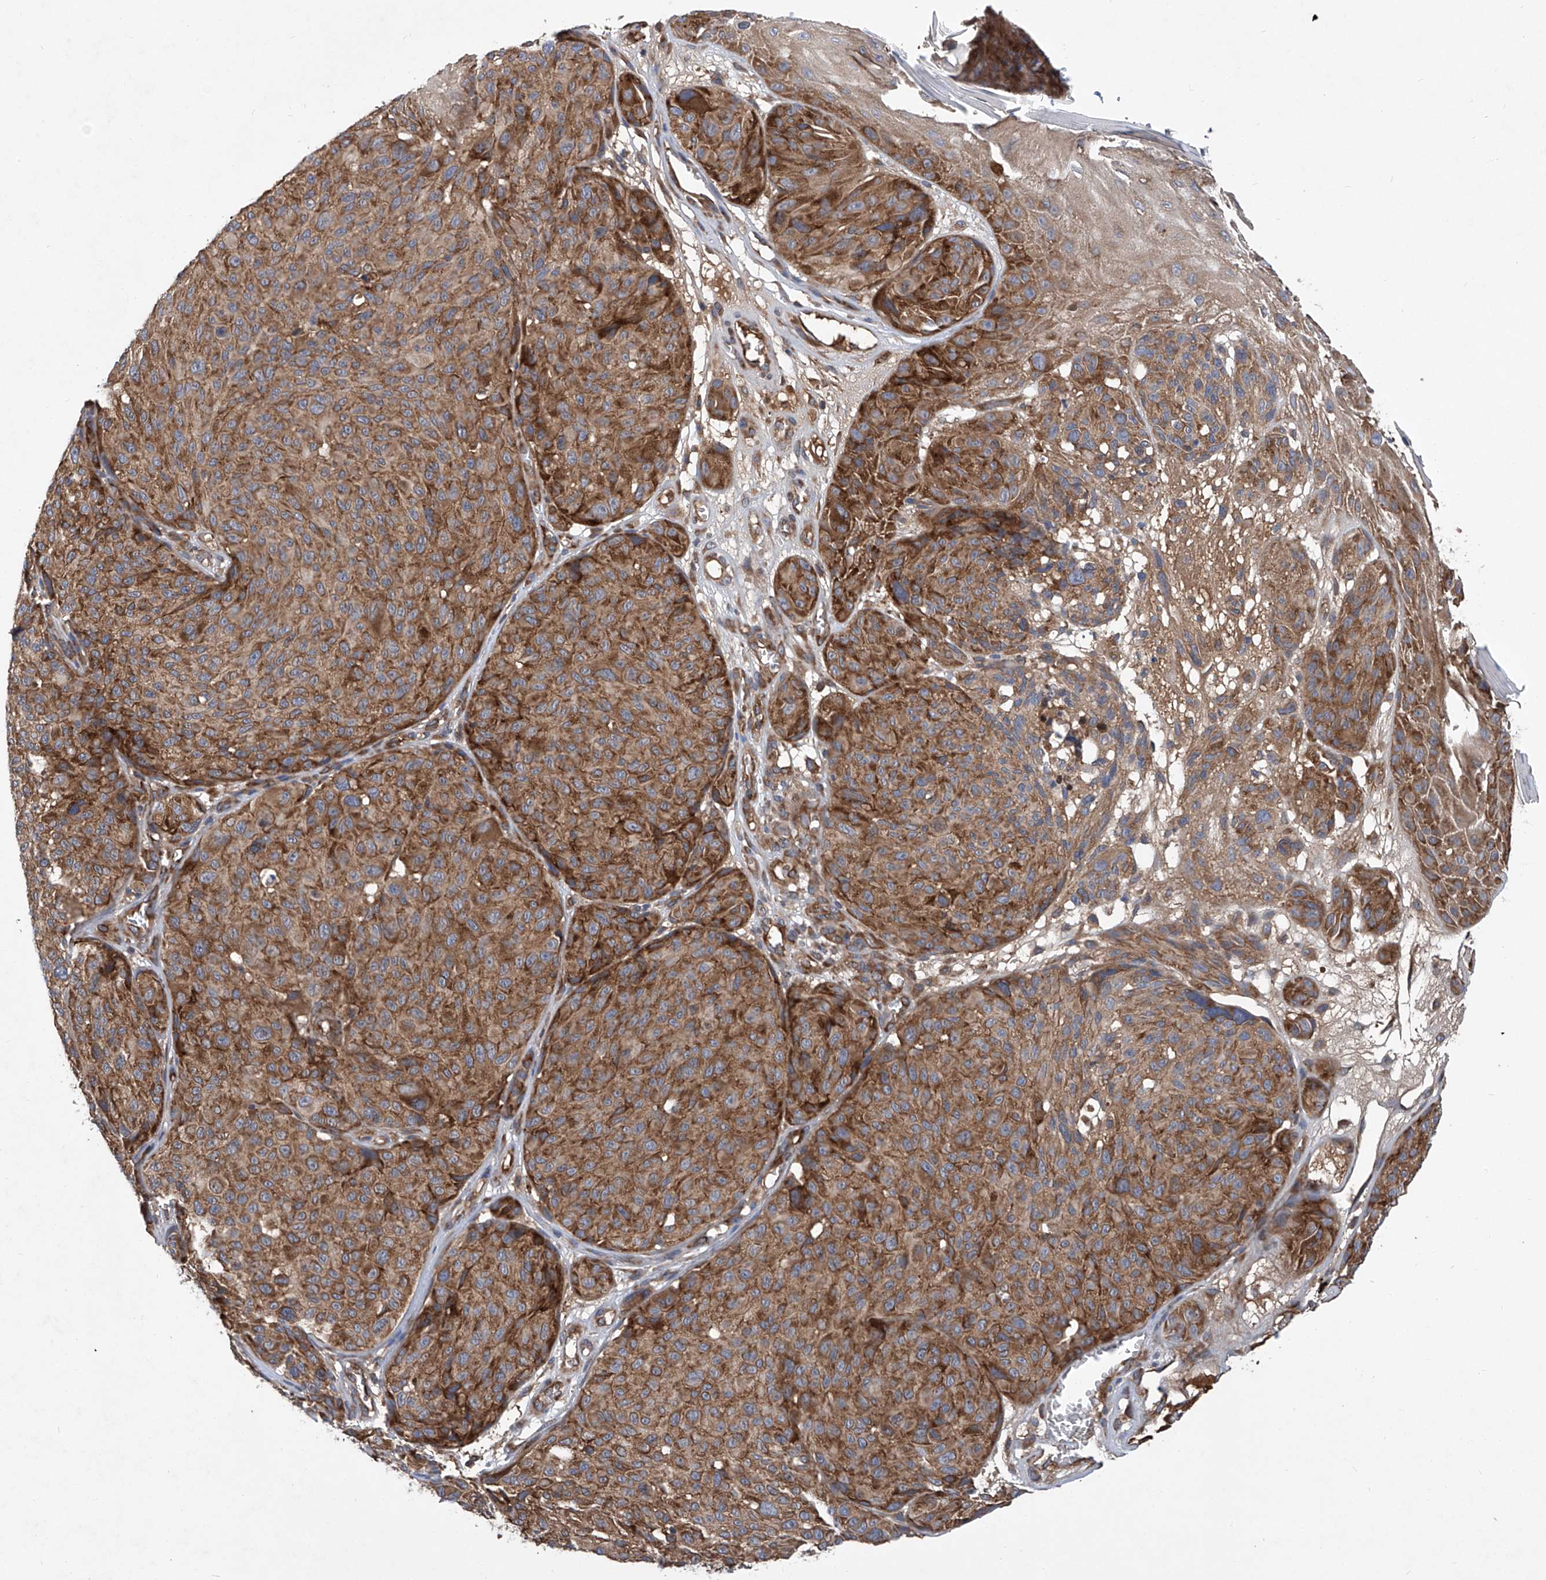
{"staining": {"intensity": "moderate", "quantity": ">75%", "location": "cytoplasmic/membranous"}, "tissue": "melanoma", "cell_type": "Tumor cells", "image_type": "cancer", "snomed": [{"axis": "morphology", "description": "Malignant melanoma, NOS"}, {"axis": "topography", "description": "Skin"}], "caption": "This micrograph reveals immunohistochemistry staining of melanoma, with medium moderate cytoplasmic/membranous staining in approximately >75% of tumor cells.", "gene": "ASCC3", "patient": {"sex": "male", "age": 83}}